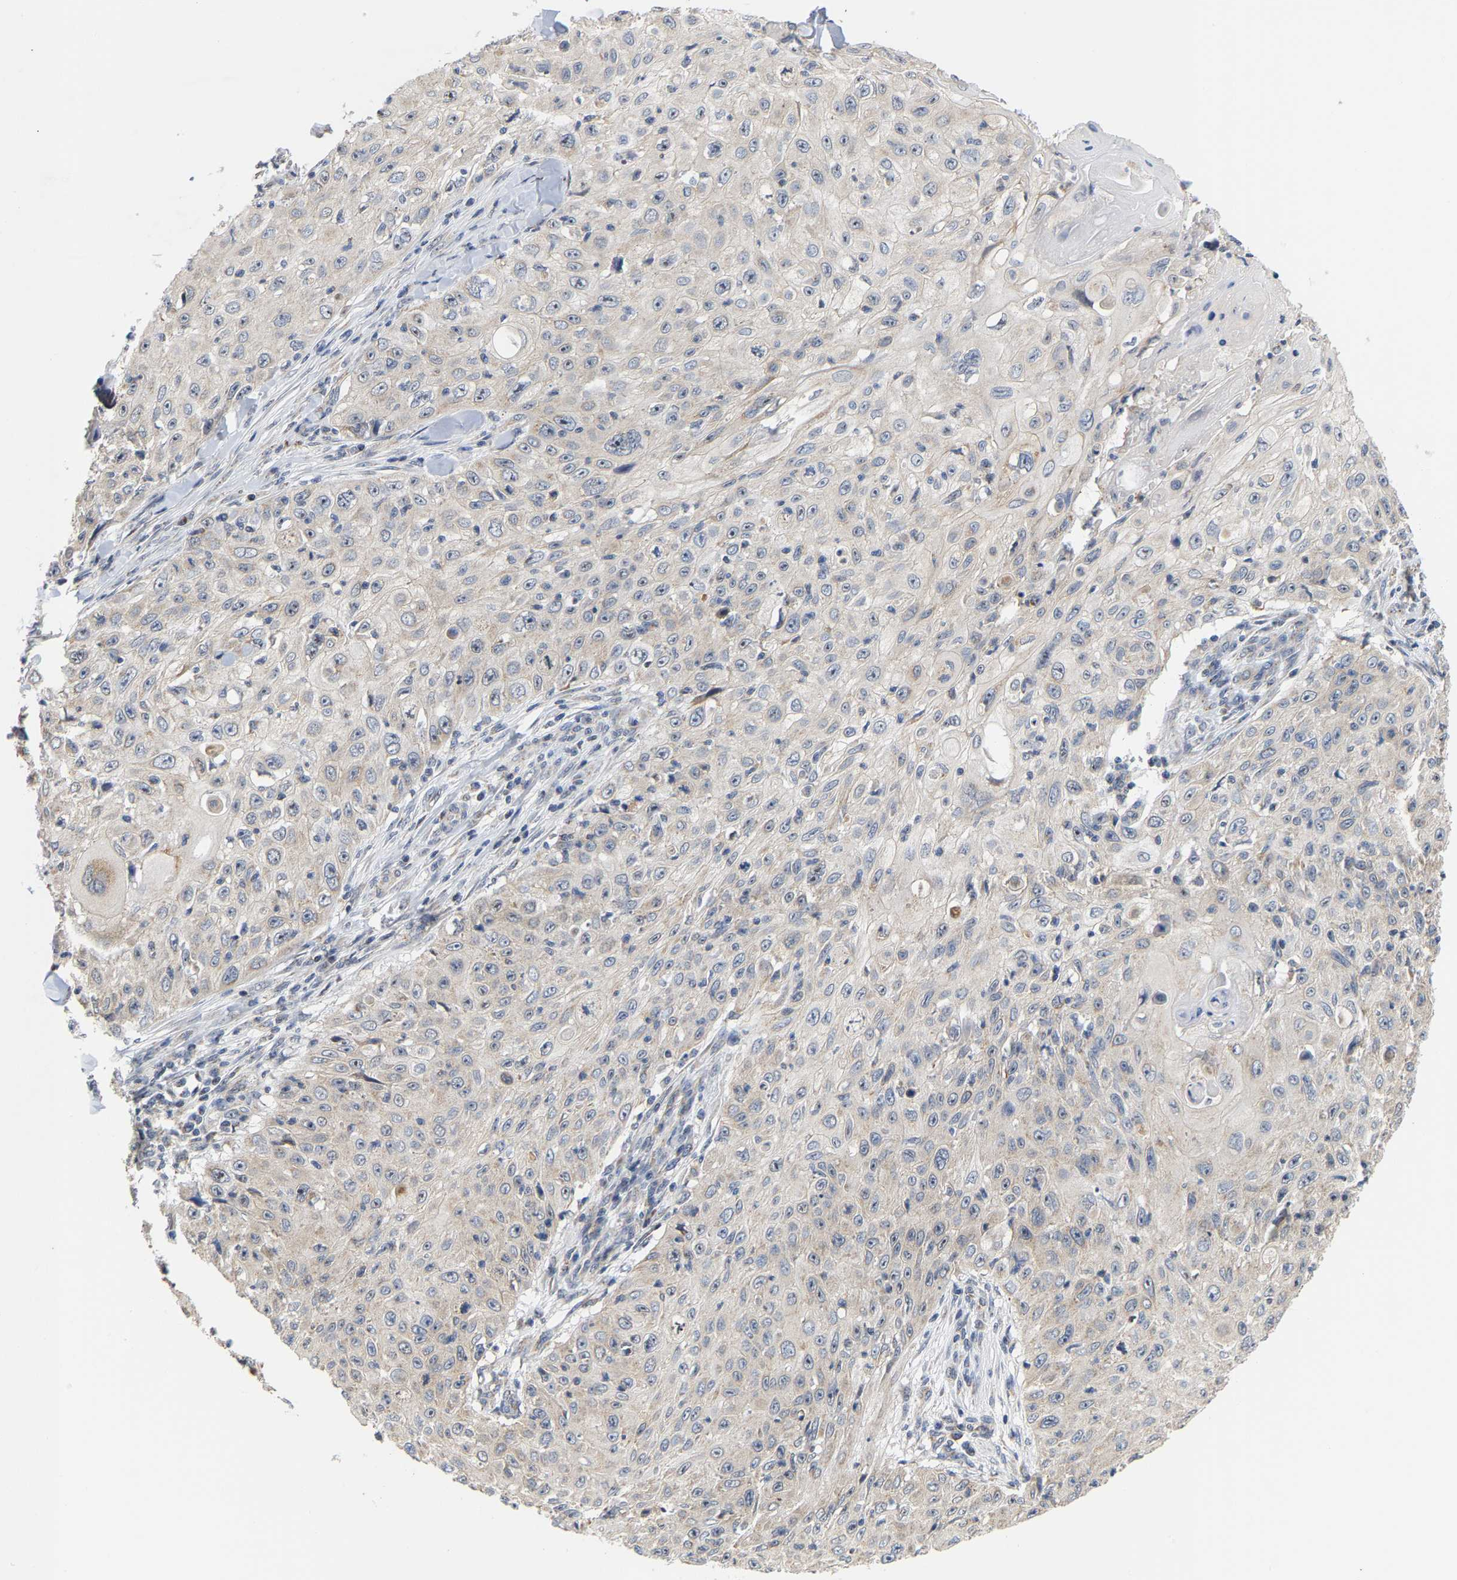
{"staining": {"intensity": "negative", "quantity": "none", "location": "none"}, "tissue": "skin cancer", "cell_type": "Tumor cells", "image_type": "cancer", "snomed": [{"axis": "morphology", "description": "Squamous cell carcinoma, NOS"}, {"axis": "topography", "description": "Skin"}], "caption": "An immunohistochemistry (IHC) histopathology image of skin squamous cell carcinoma is shown. There is no staining in tumor cells of skin squamous cell carcinoma.", "gene": "PCNT", "patient": {"sex": "male", "age": 86}}